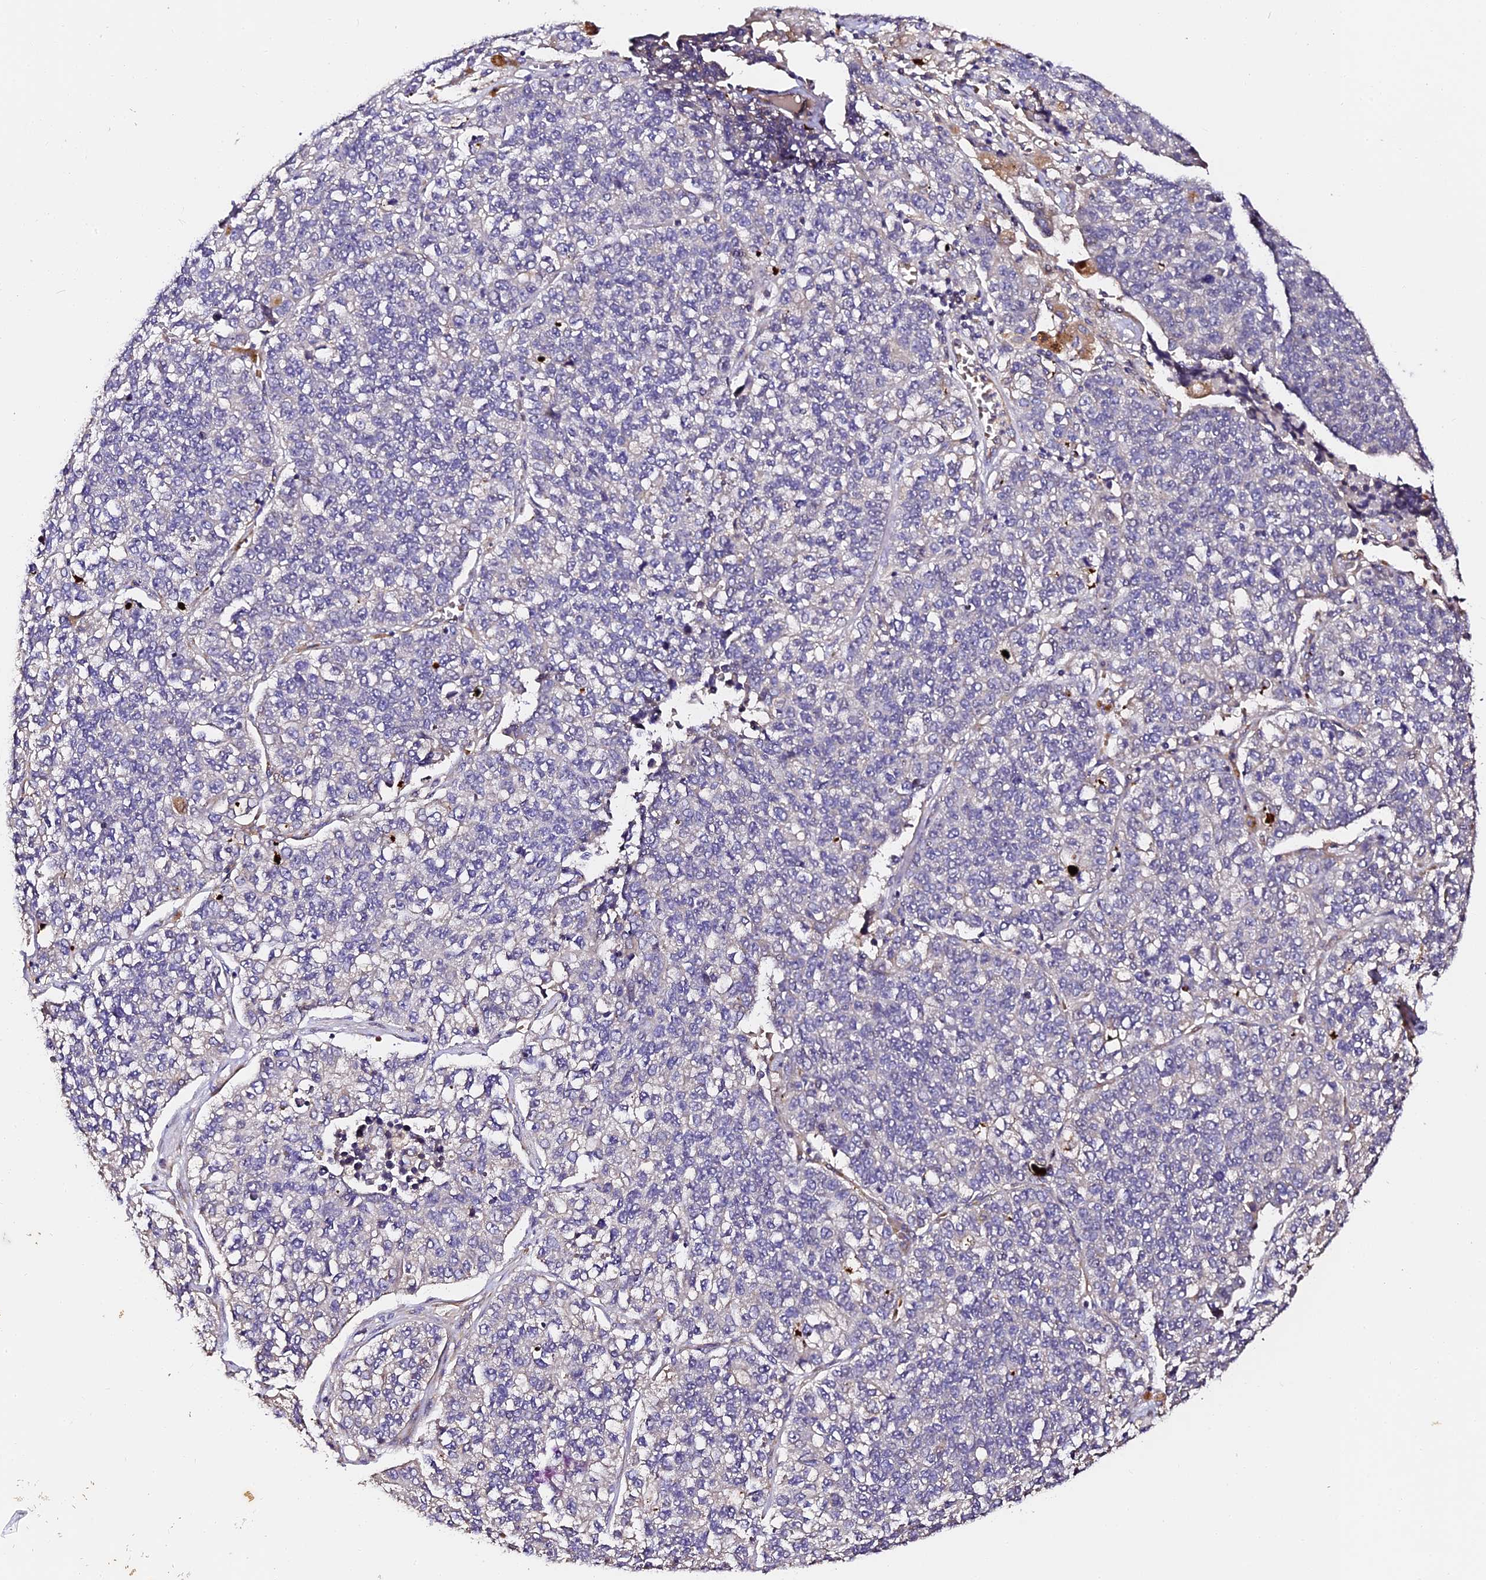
{"staining": {"intensity": "negative", "quantity": "none", "location": "none"}, "tissue": "lung cancer", "cell_type": "Tumor cells", "image_type": "cancer", "snomed": [{"axis": "morphology", "description": "Adenocarcinoma, NOS"}, {"axis": "topography", "description": "Lung"}], "caption": "A histopathology image of human adenocarcinoma (lung) is negative for staining in tumor cells.", "gene": "TDO2", "patient": {"sex": "male", "age": 49}}